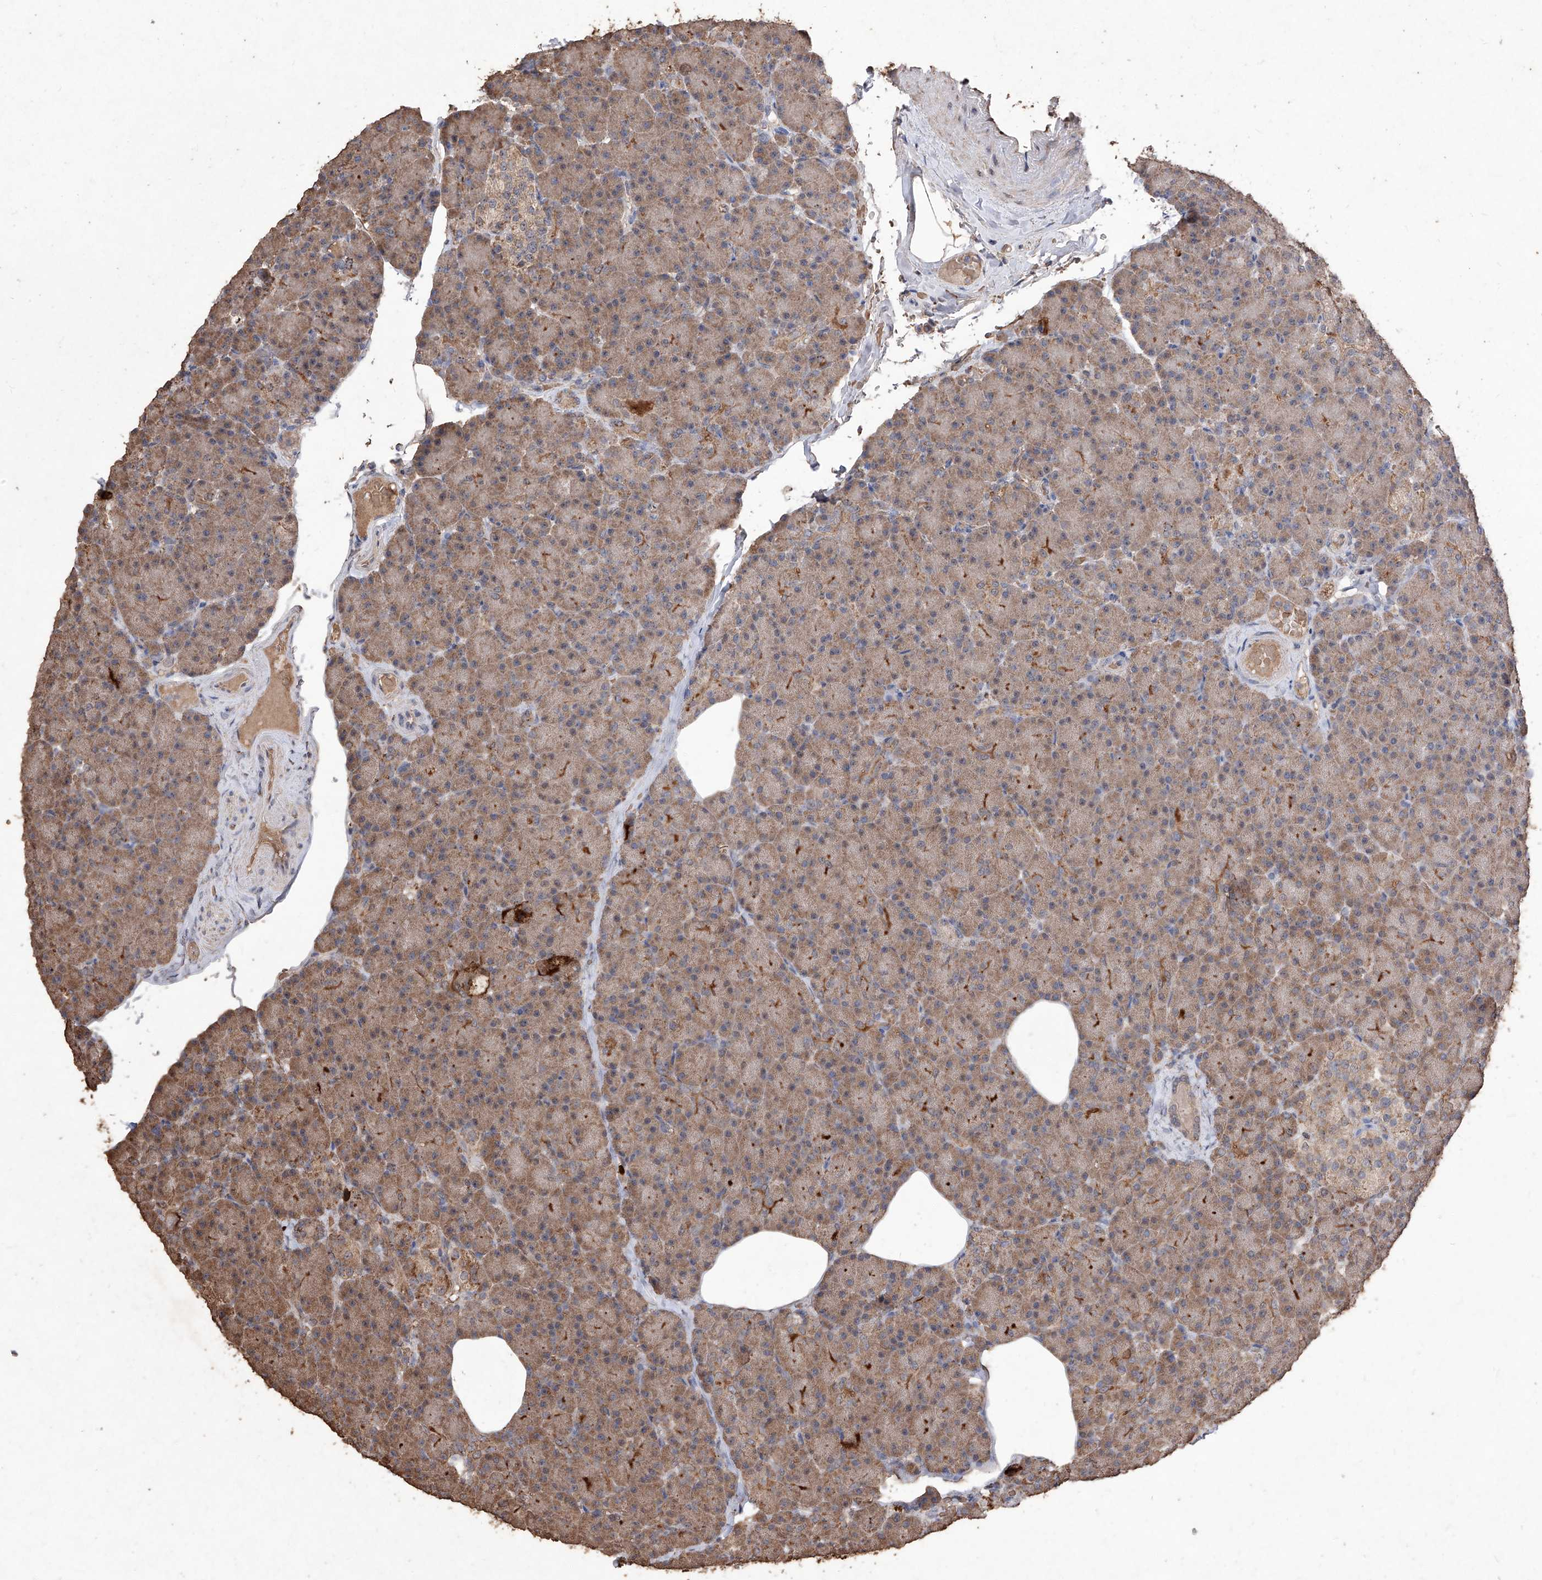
{"staining": {"intensity": "moderate", "quantity": ">75%", "location": "cytoplasmic/membranous"}, "tissue": "pancreas", "cell_type": "Exocrine glandular cells", "image_type": "normal", "snomed": [{"axis": "morphology", "description": "Normal tissue, NOS"}, {"axis": "topography", "description": "Pancreas"}], "caption": "Protein staining demonstrates moderate cytoplasmic/membranous expression in approximately >75% of exocrine glandular cells in unremarkable pancreas. (DAB IHC, brown staining for protein, blue staining for nuclei).", "gene": "EML1", "patient": {"sex": "female", "age": 43}}